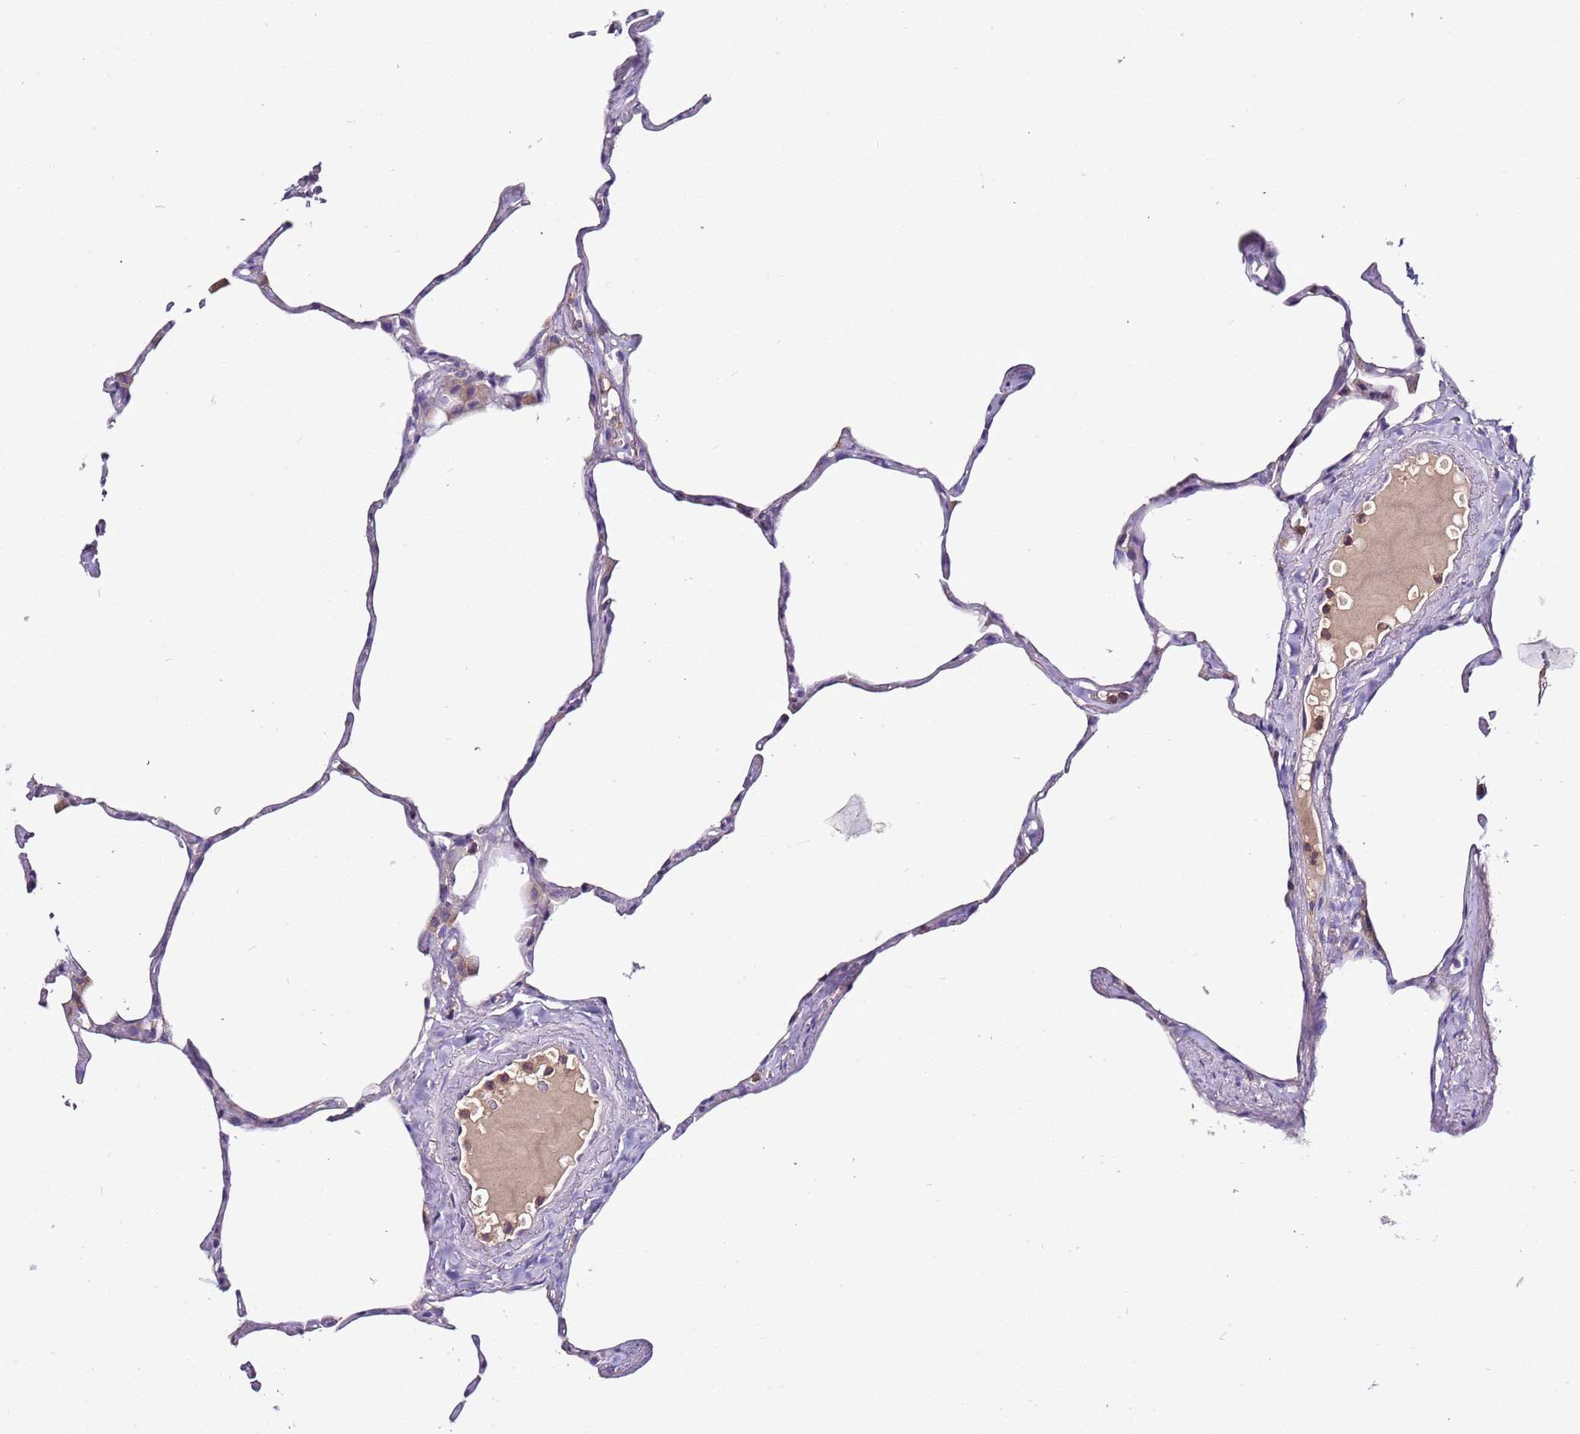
{"staining": {"intensity": "negative", "quantity": "none", "location": "none"}, "tissue": "lung", "cell_type": "Alveolar cells", "image_type": "normal", "snomed": [{"axis": "morphology", "description": "Normal tissue, NOS"}, {"axis": "topography", "description": "Lung"}], "caption": "Immunohistochemistry (IHC) of benign lung reveals no expression in alveolar cells.", "gene": "IGIP", "patient": {"sex": "male", "age": 65}}